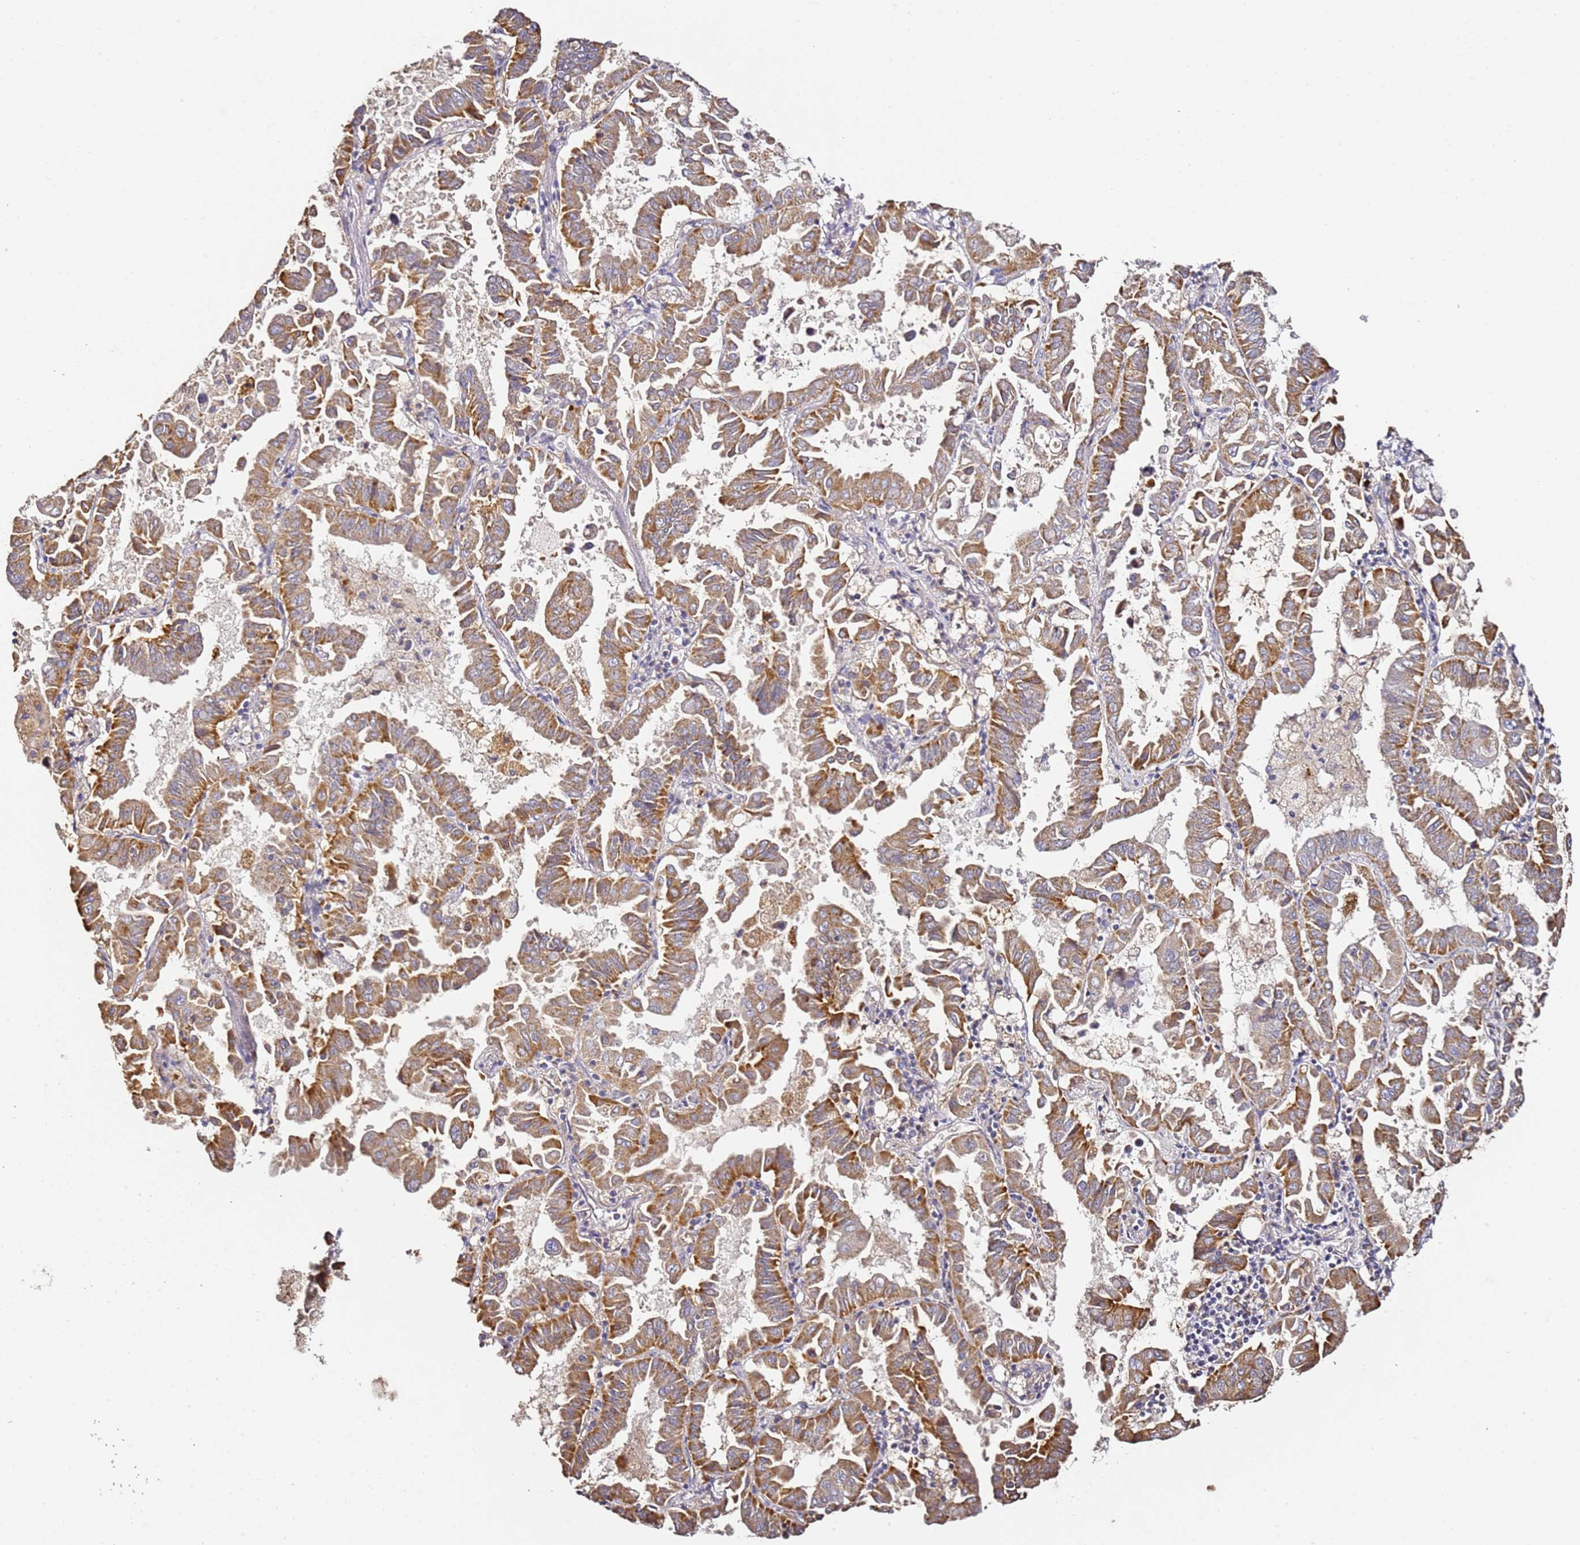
{"staining": {"intensity": "moderate", "quantity": "25%-75%", "location": "cytoplasmic/membranous"}, "tissue": "lung cancer", "cell_type": "Tumor cells", "image_type": "cancer", "snomed": [{"axis": "morphology", "description": "Adenocarcinoma, NOS"}, {"axis": "topography", "description": "Lung"}], "caption": "Immunohistochemistry staining of lung cancer (adenocarcinoma), which shows medium levels of moderate cytoplasmic/membranous expression in approximately 25%-75% of tumor cells indicating moderate cytoplasmic/membranous protein expression. The staining was performed using DAB (3,3'-diaminobenzidine) (brown) for protein detection and nuclei were counterstained in hematoxylin (blue).", "gene": "OR2B11", "patient": {"sex": "male", "age": 64}}